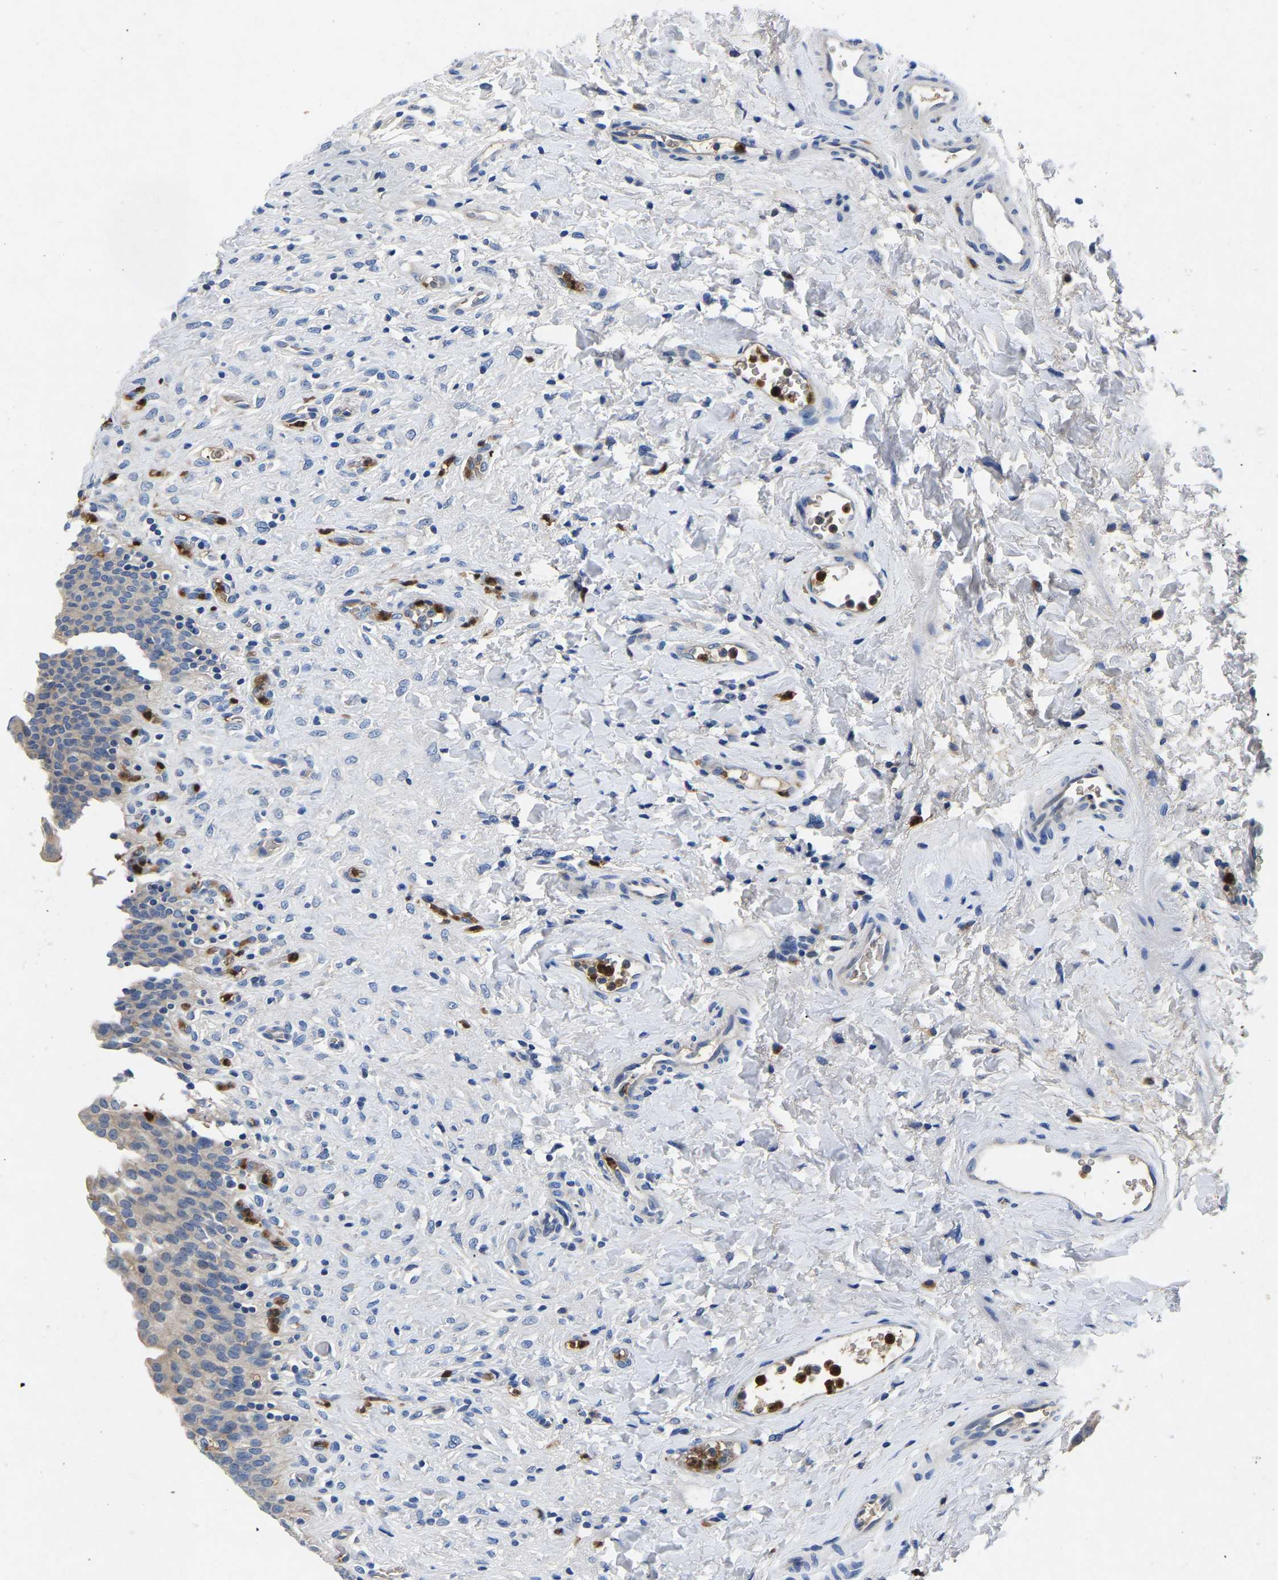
{"staining": {"intensity": "negative", "quantity": "none", "location": "none"}, "tissue": "urinary bladder", "cell_type": "Urothelial cells", "image_type": "normal", "snomed": [{"axis": "morphology", "description": "Urothelial carcinoma, High grade"}, {"axis": "topography", "description": "Urinary bladder"}], "caption": "Urothelial cells are negative for brown protein staining in normal urinary bladder.", "gene": "TOR1B", "patient": {"sex": "male", "age": 46}}